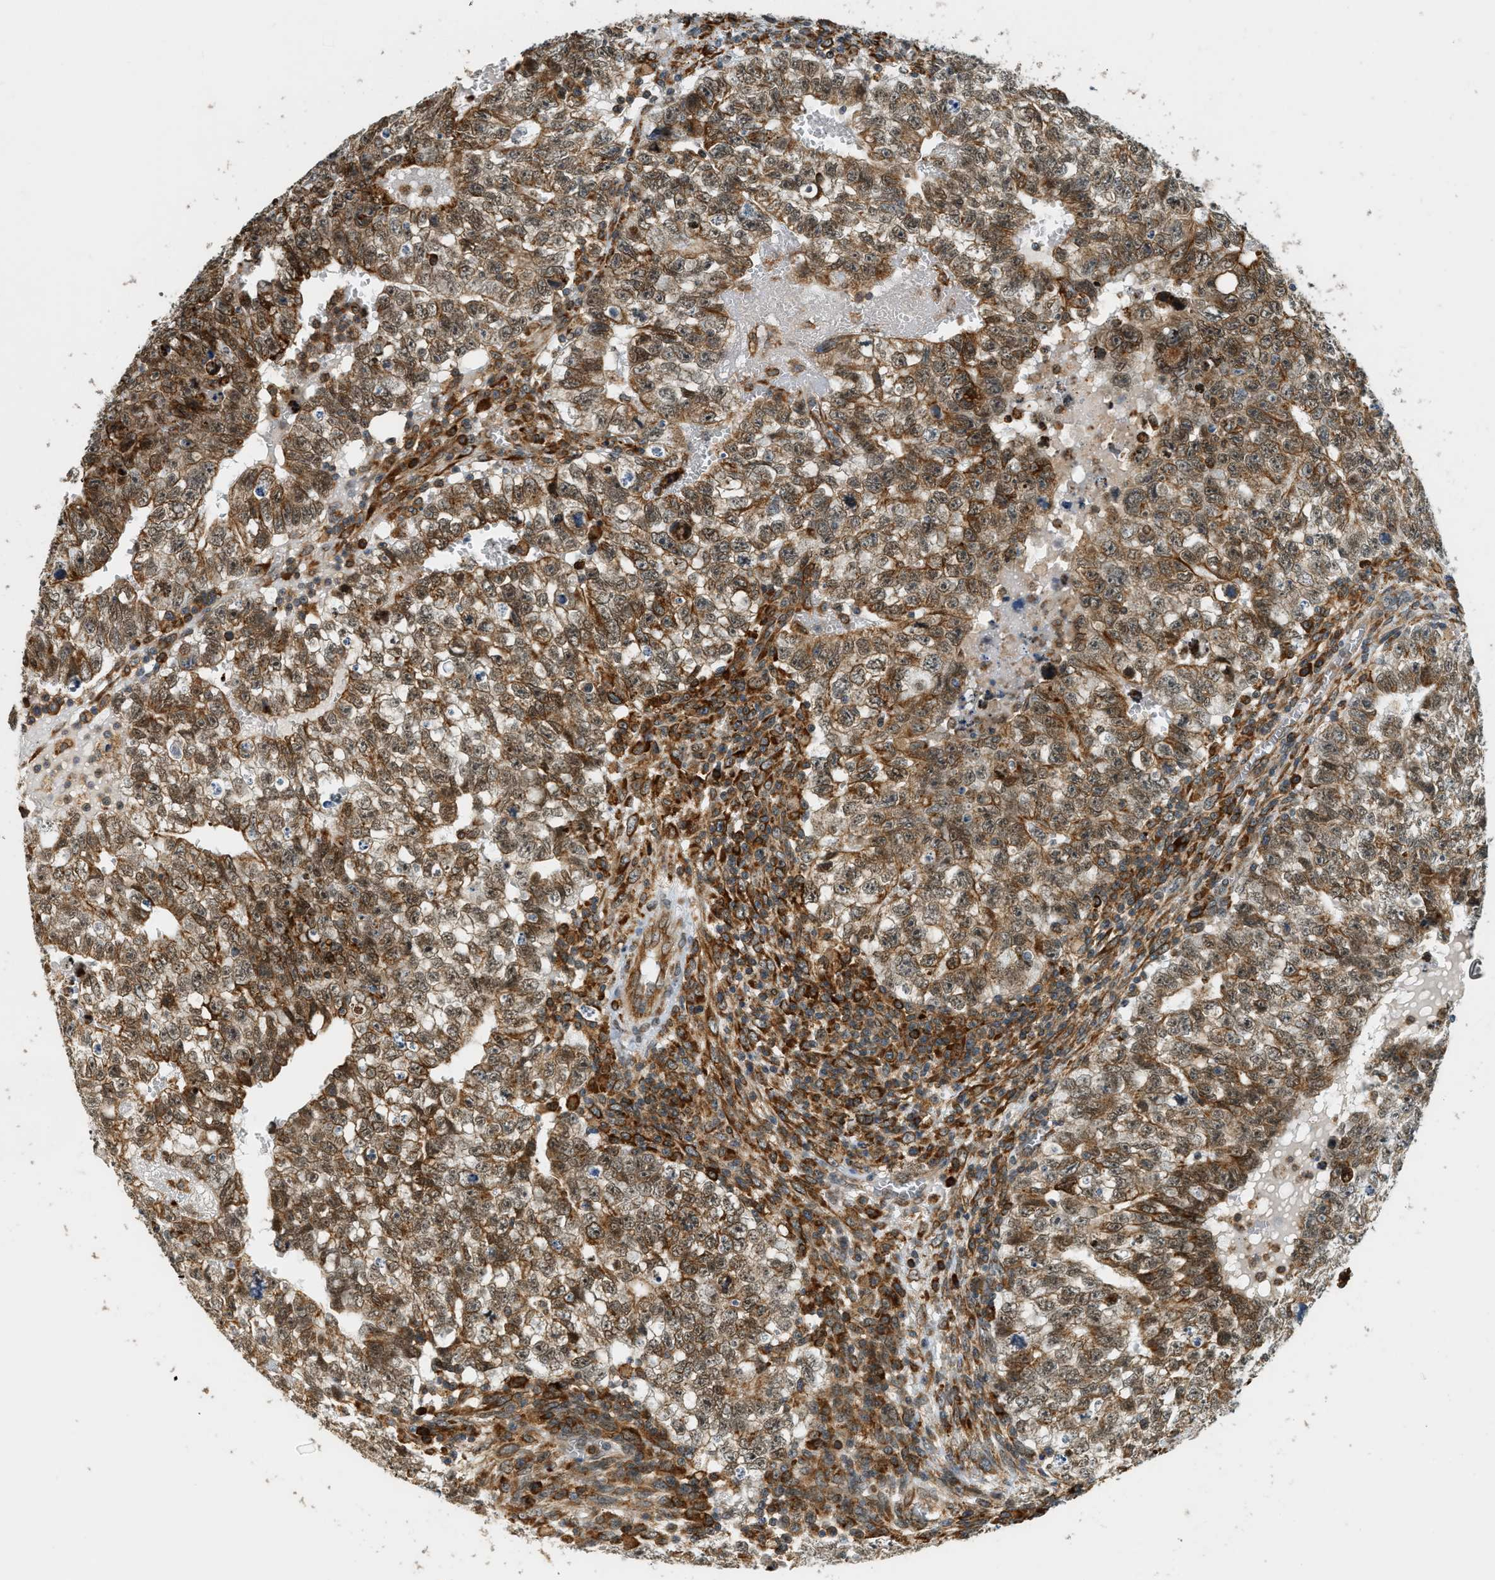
{"staining": {"intensity": "moderate", "quantity": ">75%", "location": "cytoplasmic/membranous,nuclear"}, "tissue": "testis cancer", "cell_type": "Tumor cells", "image_type": "cancer", "snomed": [{"axis": "morphology", "description": "Seminoma, NOS"}, {"axis": "morphology", "description": "Carcinoma, Embryonal, NOS"}, {"axis": "topography", "description": "Testis"}], "caption": "Testis cancer (seminoma) stained with DAB (3,3'-diaminobenzidine) IHC demonstrates medium levels of moderate cytoplasmic/membranous and nuclear staining in about >75% of tumor cells. (DAB (3,3'-diaminobenzidine) IHC, brown staining for protein, blue staining for nuclei).", "gene": "SEMA4D", "patient": {"sex": "male", "age": 38}}